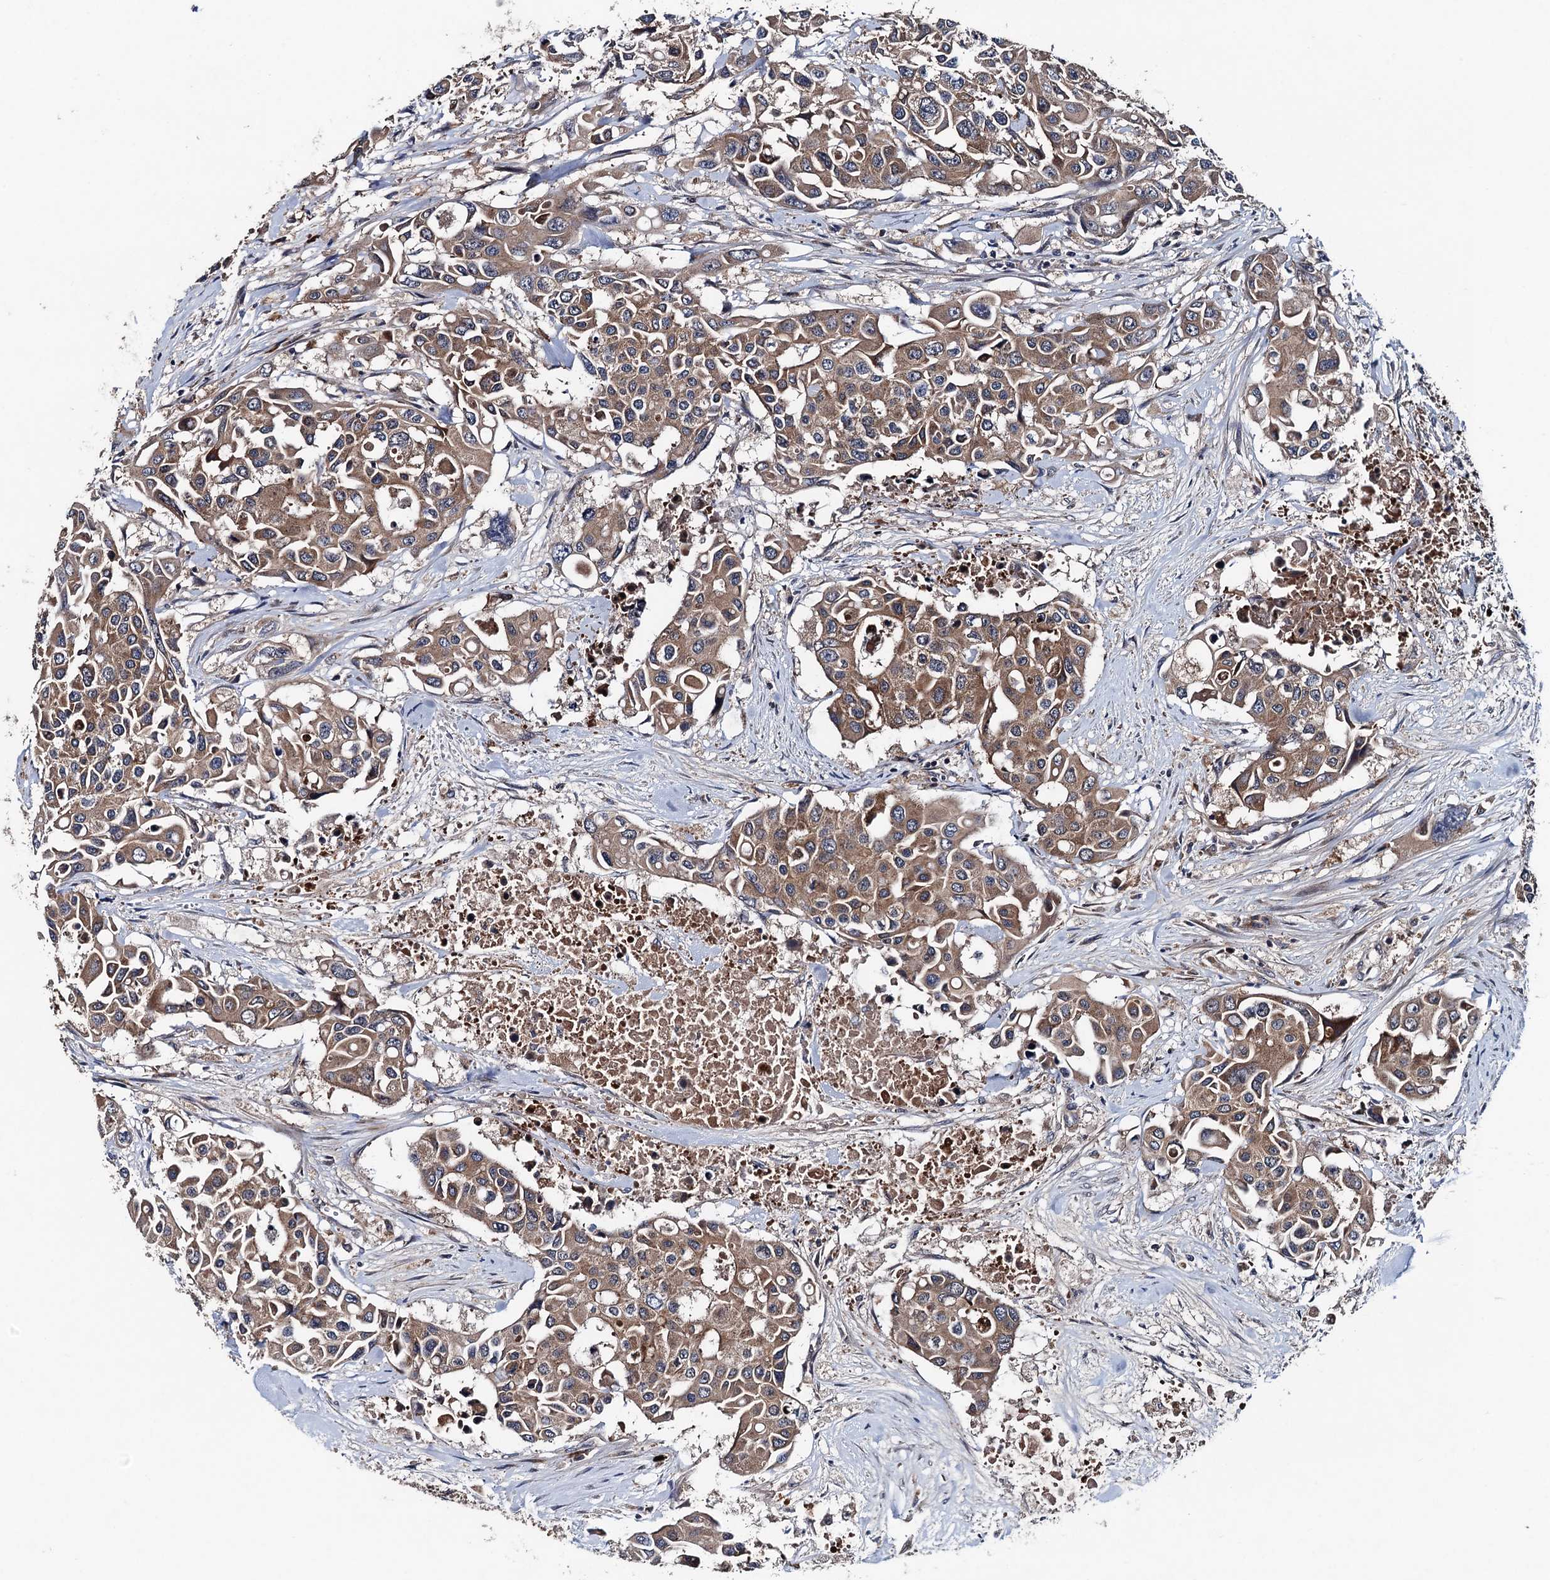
{"staining": {"intensity": "moderate", "quantity": ">75%", "location": "cytoplasmic/membranous"}, "tissue": "colorectal cancer", "cell_type": "Tumor cells", "image_type": "cancer", "snomed": [{"axis": "morphology", "description": "Adenocarcinoma, NOS"}, {"axis": "topography", "description": "Colon"}], "caption": "The photomicrograph shows immunohistochemical staining of colorectal cancer (adenocarcinoma). There is moderate cytoplasmic/membranous staining is appreciated in about >75% of tumor cells.", "gene": "BLTP3B", "patient": {"sex": "male", "age": 77}}